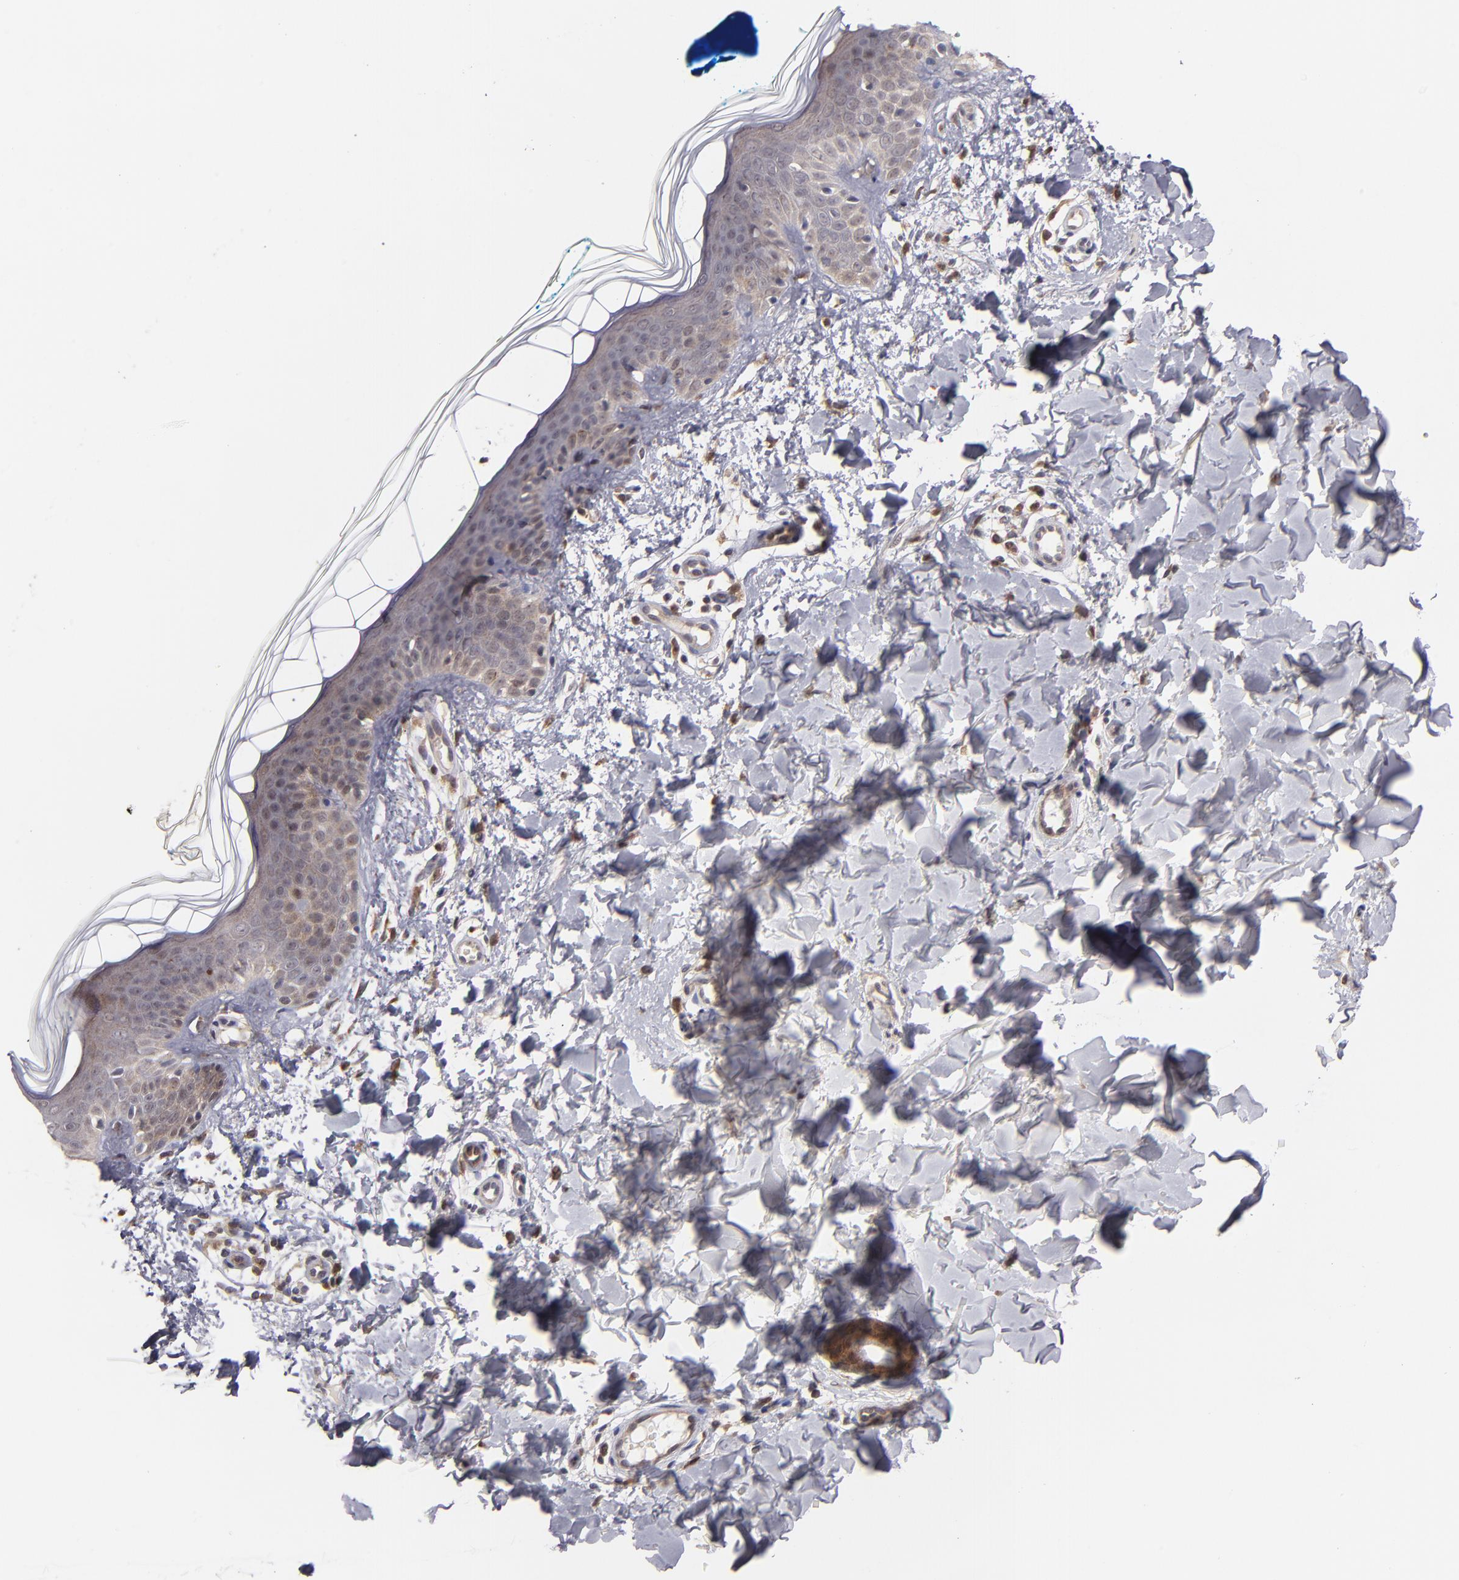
{"staining": {"intensity": "negative", "quantity": "none", "location": "none"}, "tissue": "skin", "cell_type": "Fibroblasts", "image_type": "normal", "snomed": [{"axis": "morphology", "description": "Normal tissue, NOS"}, {"axis": "topography", "description": "Skin"}], "caption": "Micrograph shows no significant protein positivity in fibroblasts of normal skin. (DAB (3,3'-diaminobenzidine) immunohistochemistry (IHC) visualized using brightfield microscopy, high magnification).", "gene": "CASP1", "patient": {"sex": "male", "age": 32}}